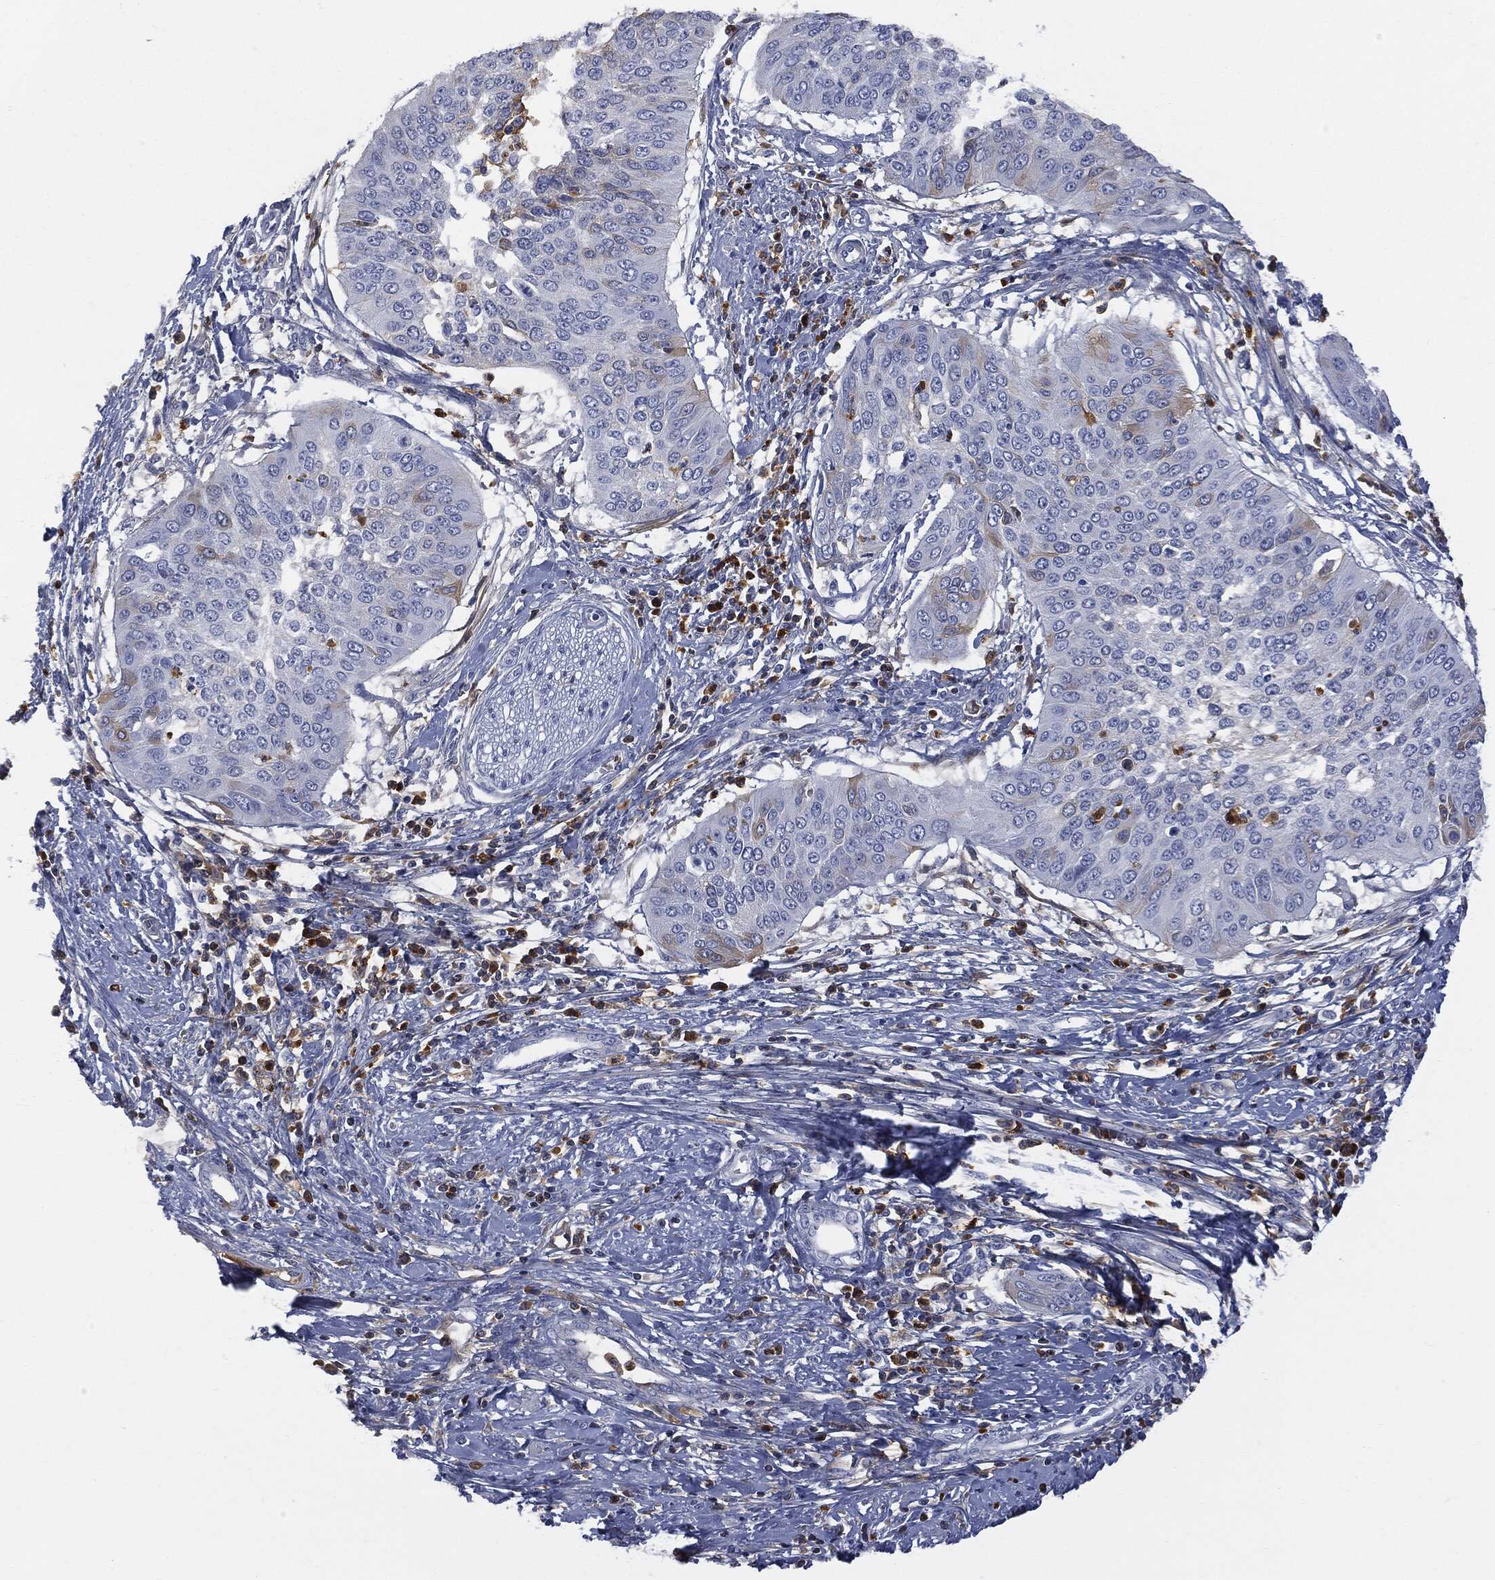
{"staining": {"intensity": "negative", "quantity": "none", "location": "none"}, "tissue": "cervical cancer", "cell_type": "Tumor cells", "image_type": "cancer", "snomed": [{"axis": "morphology", "description": "Normal tissue, NOS"}, {"axis": "morphology", "description": "Squamous cell carcinoma, NOS"}, {"axis": "topography", "description": "Cervix"}], "caption": "Immunohistochemistry (IHC) photomicrograph of neoplastic tissue: human cervical cancer stained with DAB shows no significant protein expression in tumor cells.", "gene": "BTK", "patient": {"sex": "female", "age": 39}}